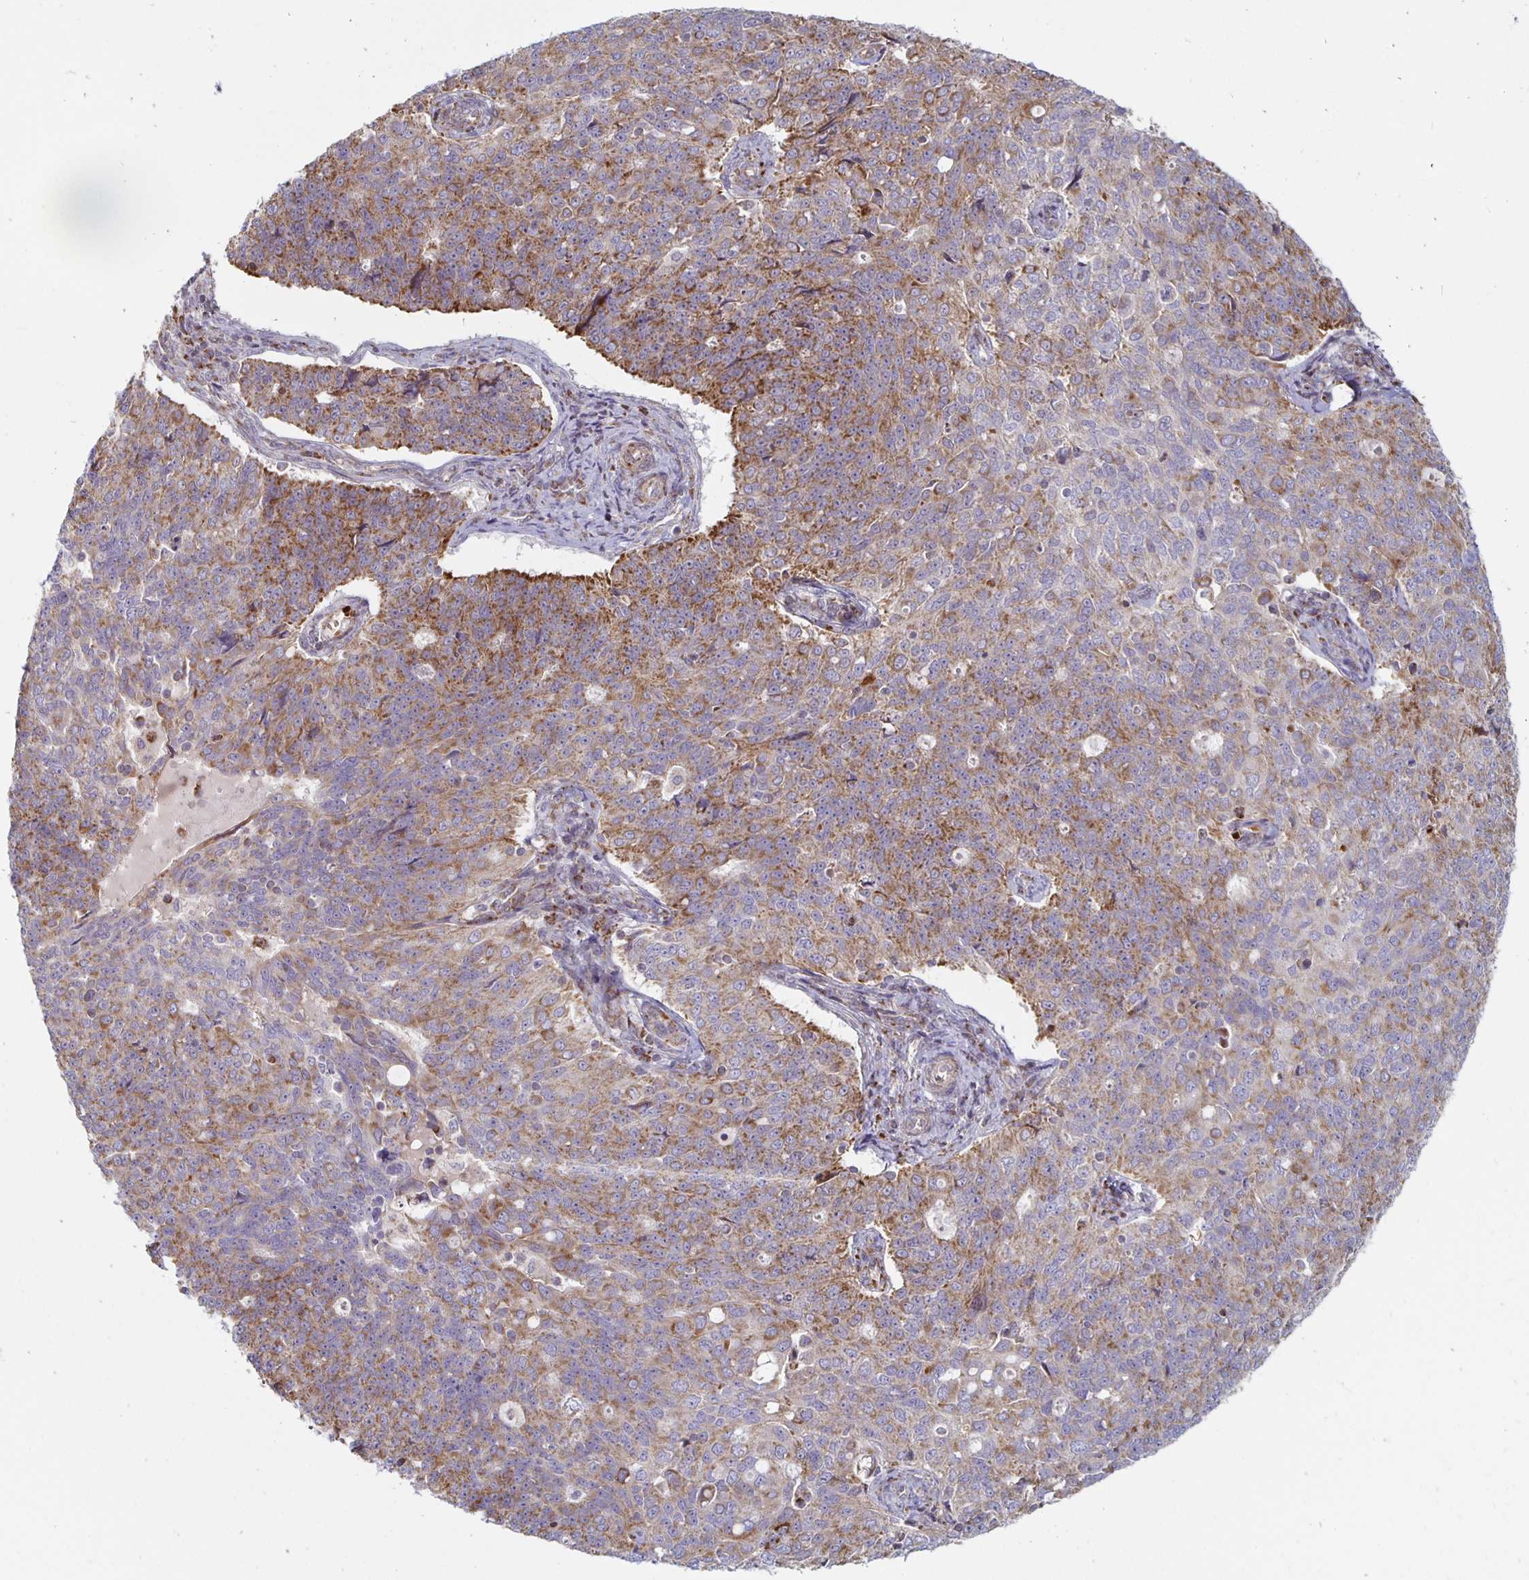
{"staining": {"intensity": "moderate", "quantity": ">75%", "location": "cytoplasmic/membranous"}, "tissue": "endometrial cancer", "cell_type": "Tumor cells", "image_type": "cancer", "snomed": [{"axis": "morphology", "description": "Adenocarcinoma, NOS"}, {"axis": "topography", "description": "Endometrium"}], "caption": "Tumor cells exhibit medium levels of moderate cytoplasmic/membranous positivity in approximately >75% of cells in endometrial adenocarcinoma. (DAB IHC with brightfield microscopy, high magnification).", "gene": "MRPL28", "patient": {"sex": "female", "age": 43}}